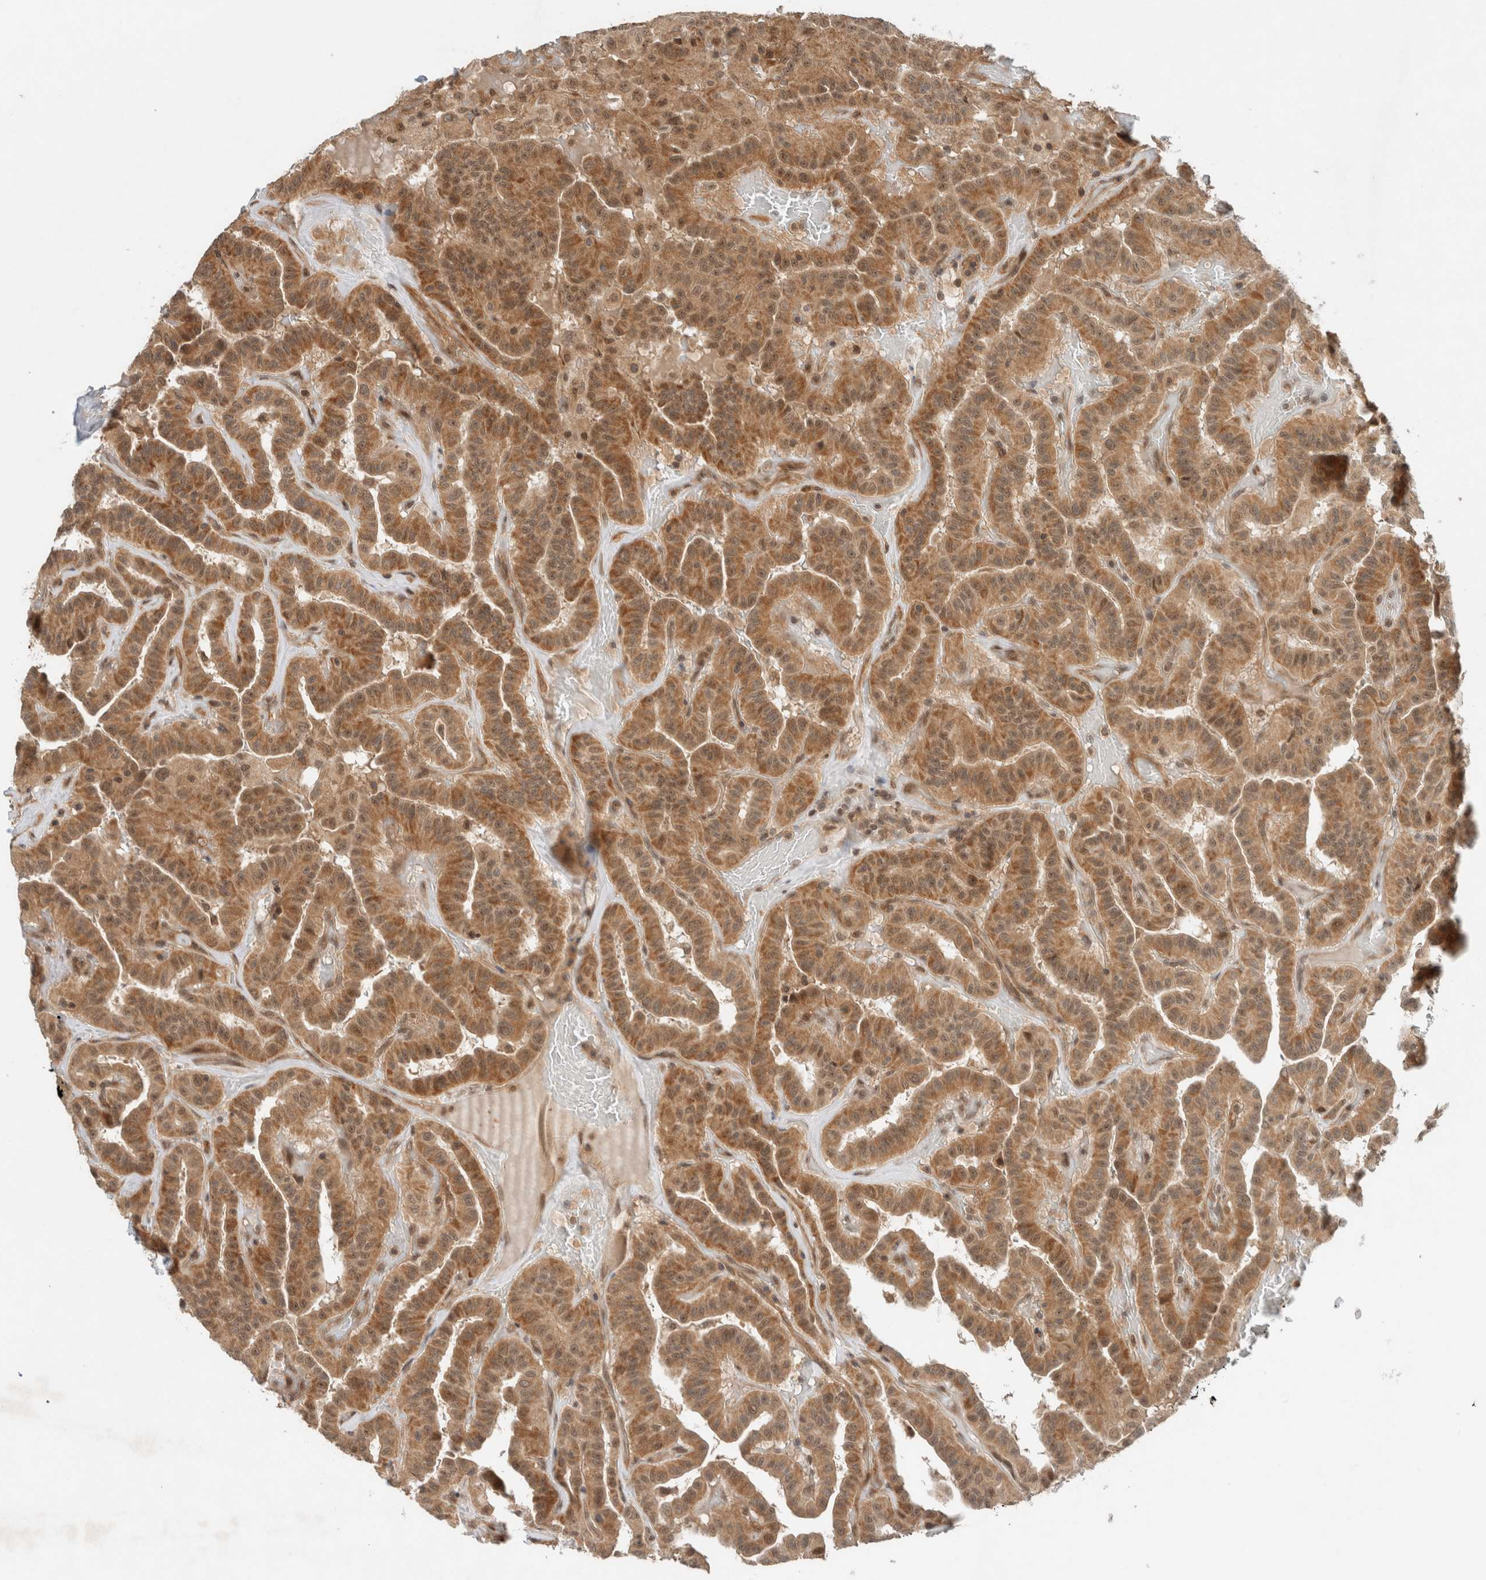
{"staining": {"intensity": "moderate", "quantity": ">75%", "location": "cytoplasmic/membranous"}, "tissue": "thyroid cancer", "cell_type": "Tumor cells", "image_type": "cancer", "snomed": [{"axis": "morphology", "description": "Papillary adenocarcinoma, NOS"}, {"axis": "topography", "description": "Thyroid gland"}], "caption": "Human thyroid papillary adenocarcinoma stained with a brown dye shows moderate cytoplasmic/membranous positive expression in approximately >75% of tumor cells.", "gene": "CAAP1", "patient": {"sex": "male", "age": 77}}